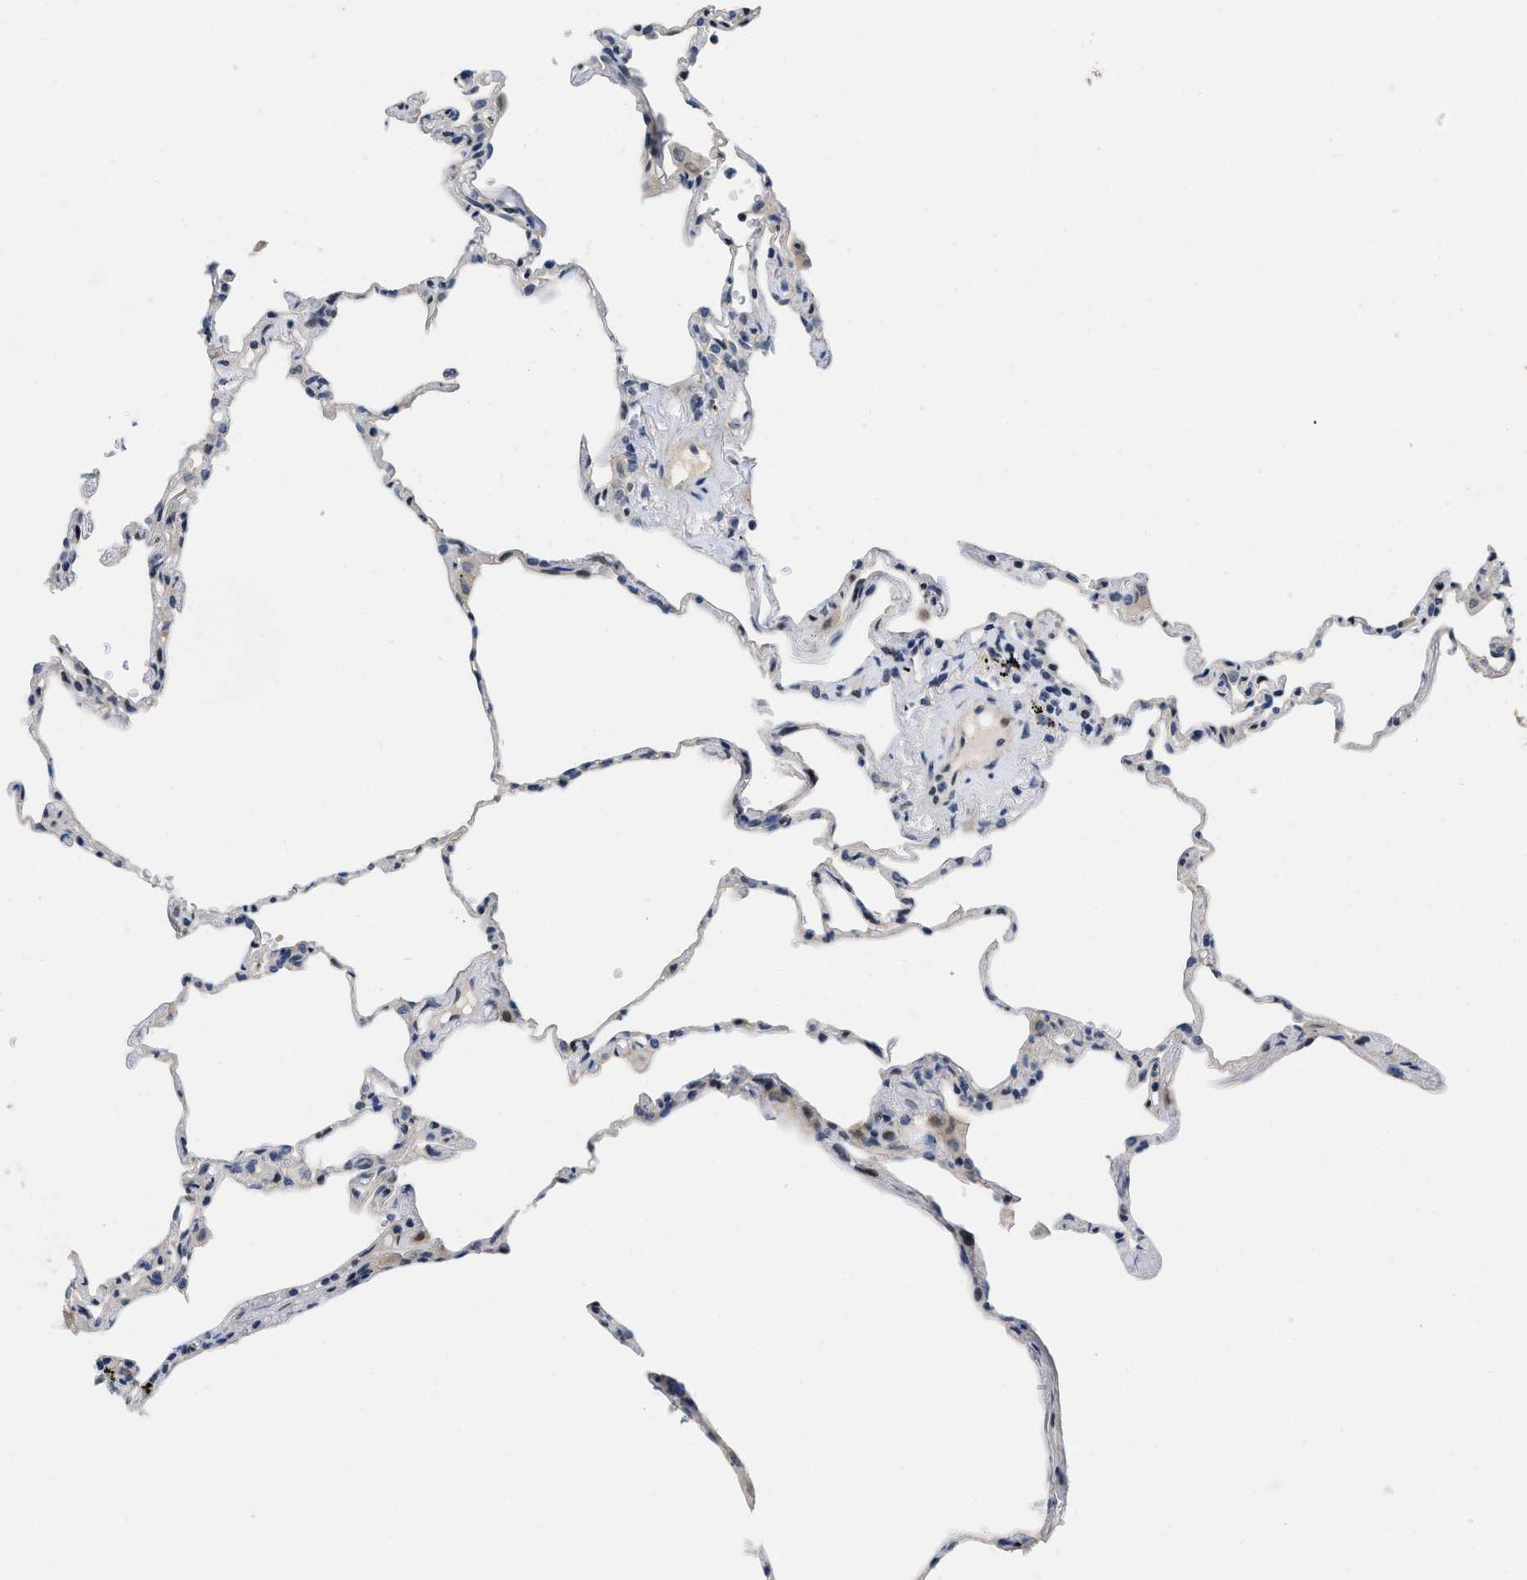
{"staining": {"intensity": "negative", "quantity": "none", "location": "none"}, "tissue": "lung", "cell_type": "Alveolar cells", "image_type": "normal", "snomed": [{"axis": "morphology", "description": "Normal tissue, NOS"}, {"axis": "topography", "description": "Lung"}], "caption": "The immunohistochemistry (IHC) micrograph has no significant positivity in alveolar cells of lung. (Immunohistochemistry, brightfield microscopy, high magnification).", "gene": "VIP", "patient": {"sex": "male", "age": 59}}